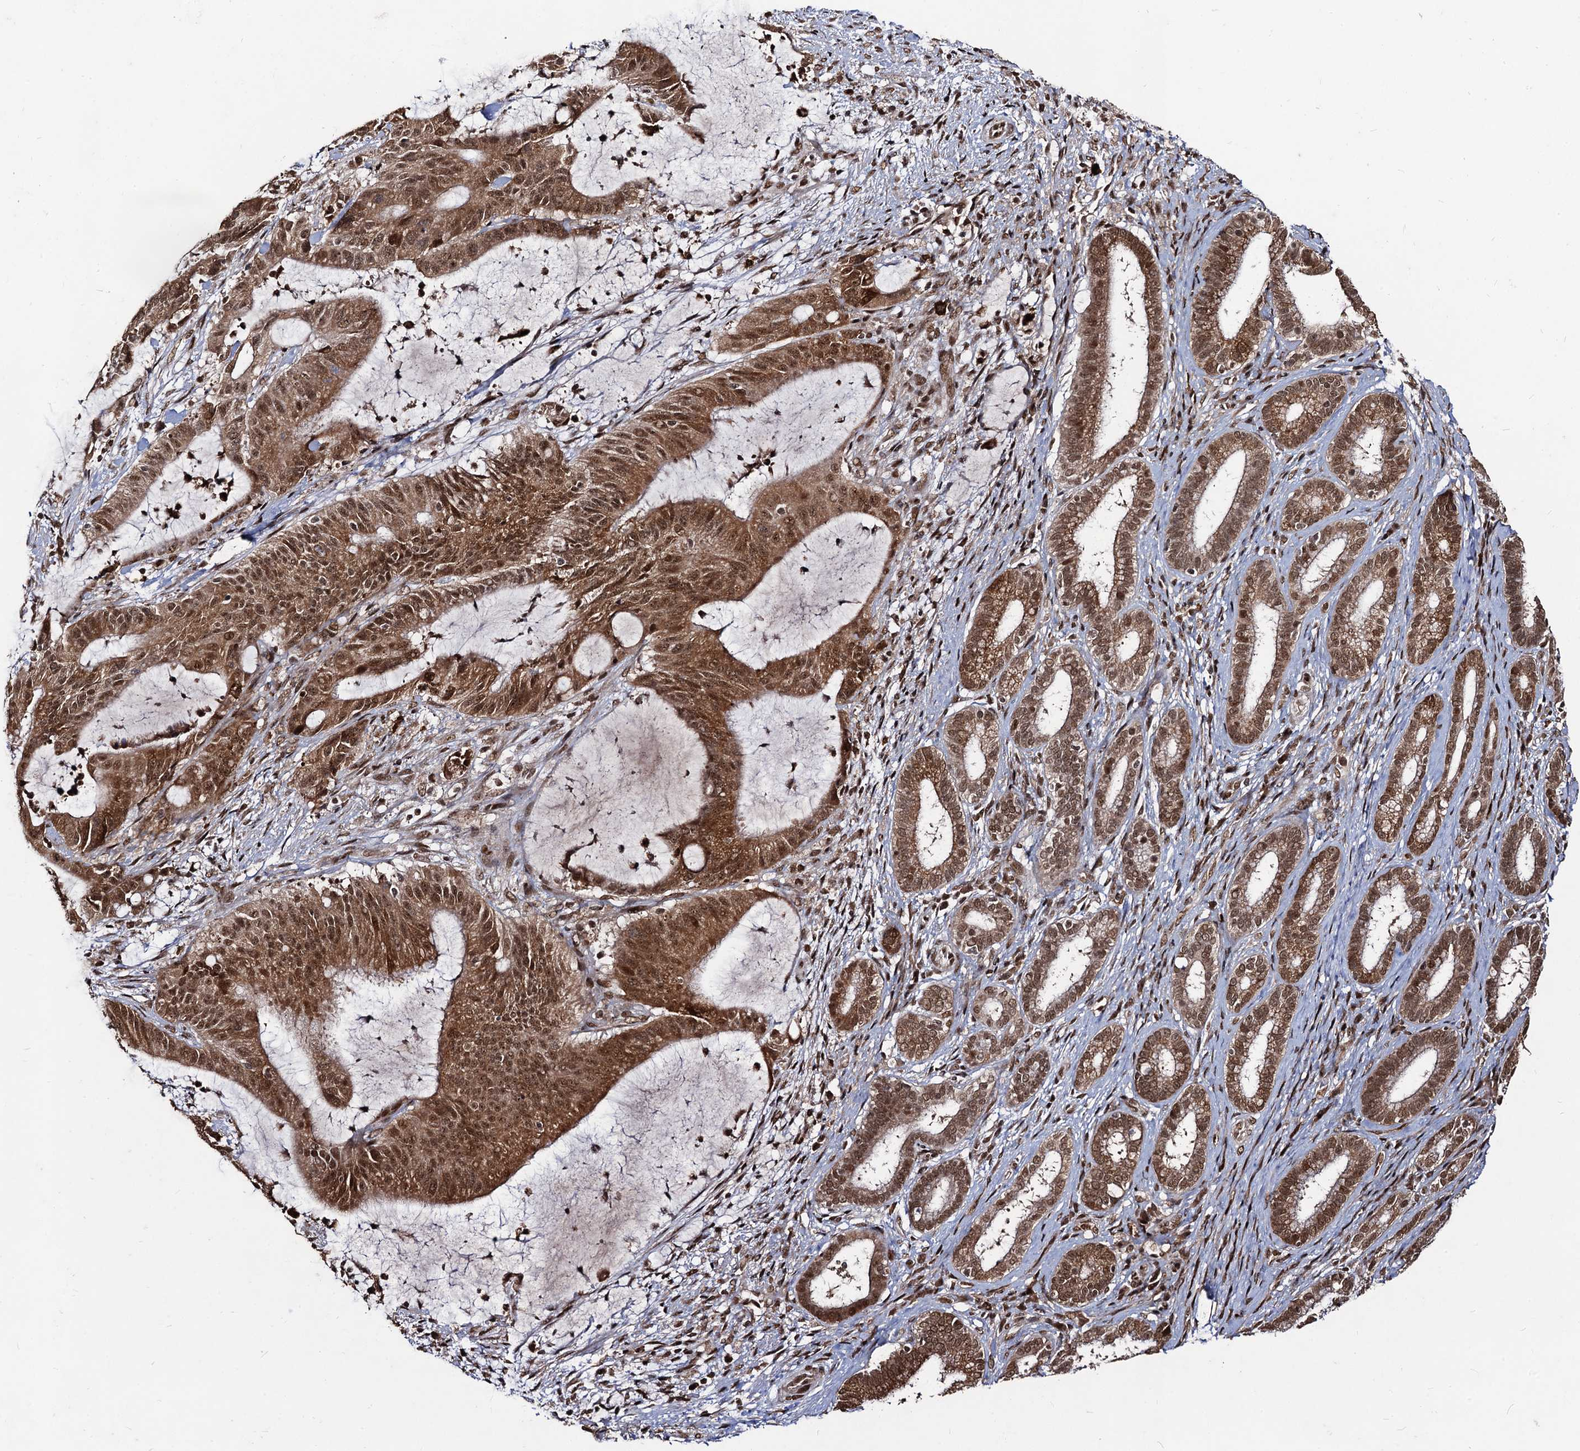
{"staining": {"intensity": "moderate", "quantity": ">75%", "location": "cytoplasmic/membranous,nuclear"}, "tissue": "liver cancer", "cell_type": "Tumor cells", "image_type": "cancer", "snomed": [{"axis": "morphology", "description": "Normal tissue, NOS"}, {"axis": "morphology", "description": "Cholangiocarcinoma"}, {"axis": "topography", "description": "Liver"}, {"axis": "topography", "description": "Peripheral nerve tissue"}], "caption": "Liver cholangiocarcinoma tissue reveals moderate cytoplasmic/membranous and nuclear staining in about >75% of tumor cells Ihc stains the protein in brown and the nuclei are stained blue.", "gene": "SFSWAP", "patient": {"sex": "female", "age": 73}}